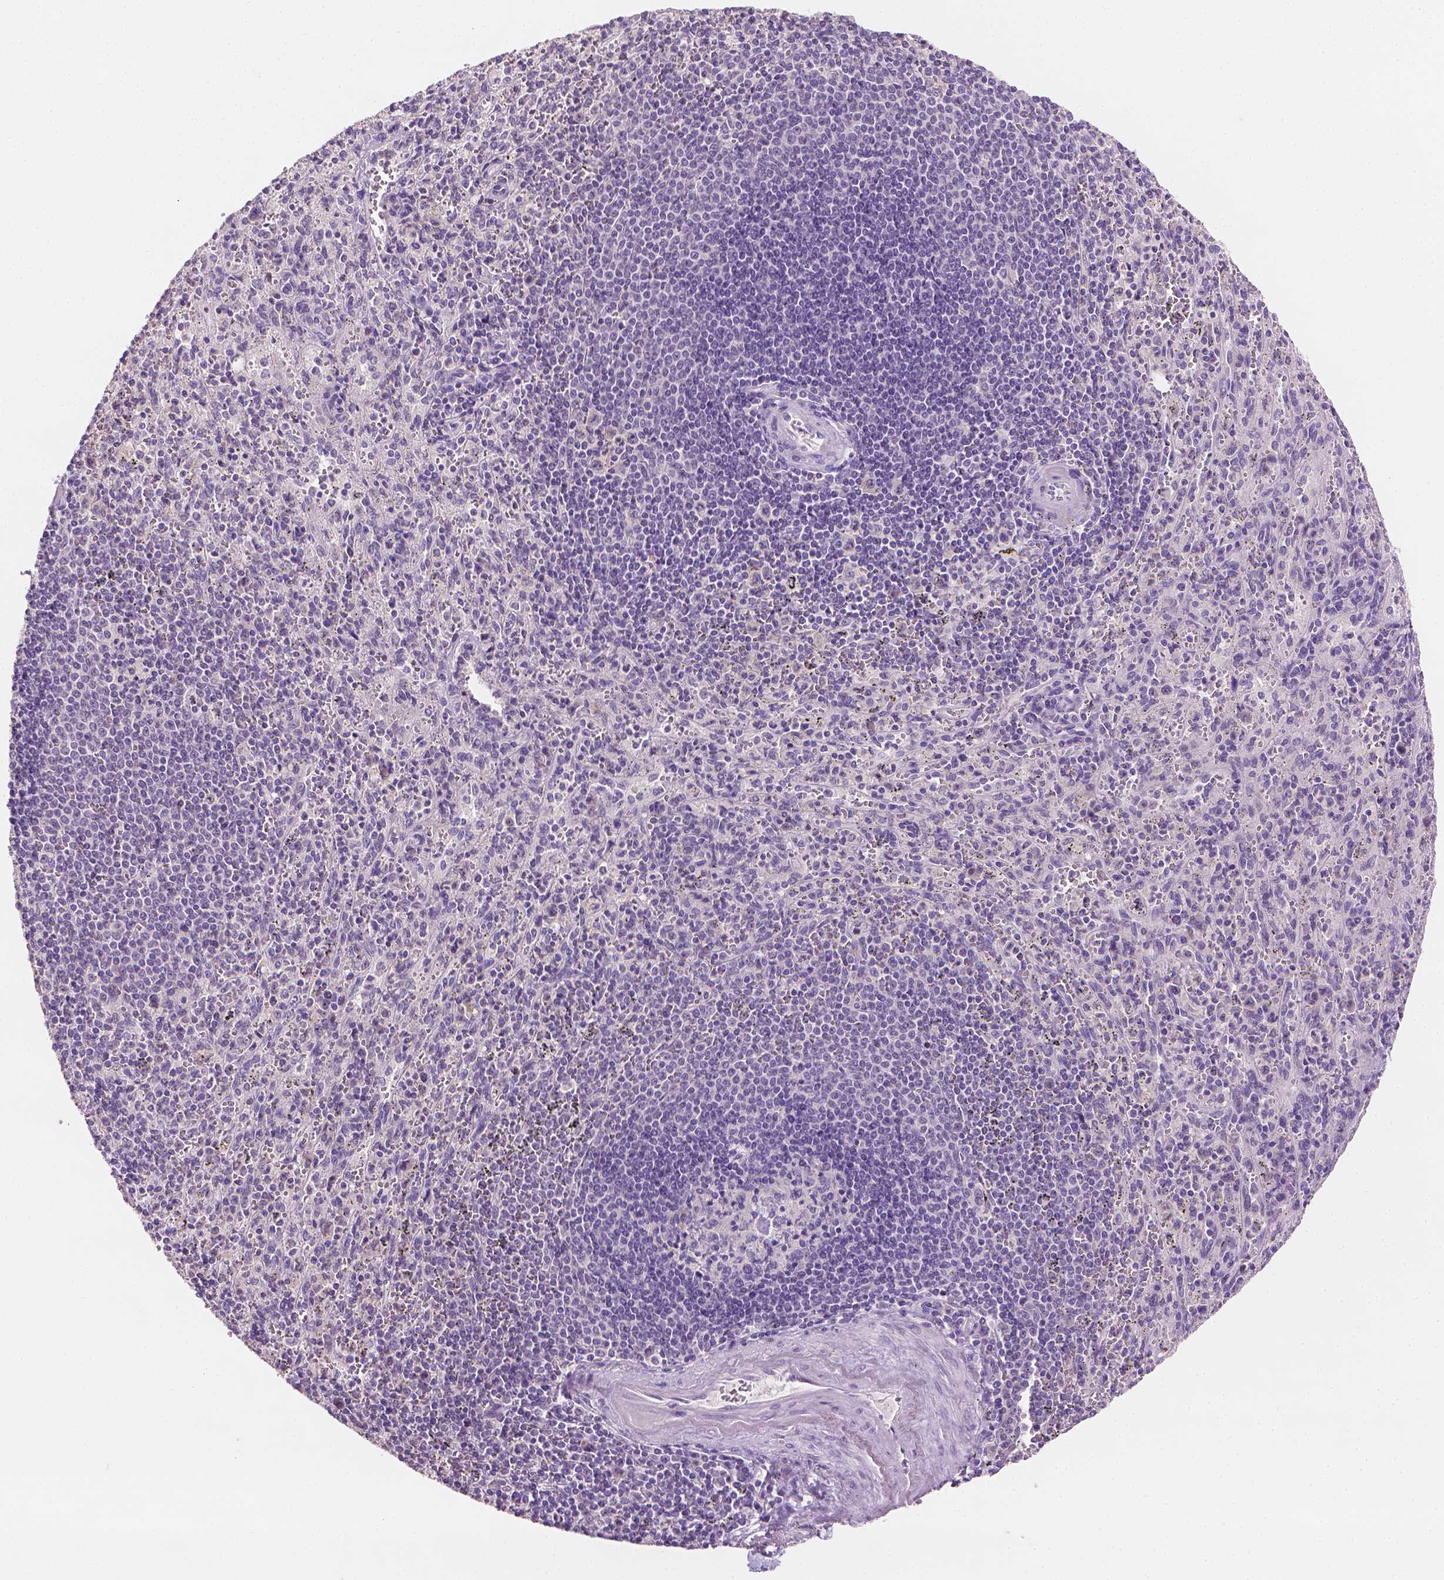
{"staining": {"intensity": "negative", "quantity": "none", "location": "none"}, "tissue": "spleen", "cell_type": "Cells in red pulp", "image_type": "normal", "snomed": [{"axis": "morphology", "description": "Normal tissue, NOS"}, {"axis": "topography", "description": "Spleen"}], "caption": "Cells in red pulp show no significant protein staining in unremarkable spleen. Nuclei are stained in blue.", "gene": "FASN", "patient": {"sex": "male", "age": 57}}